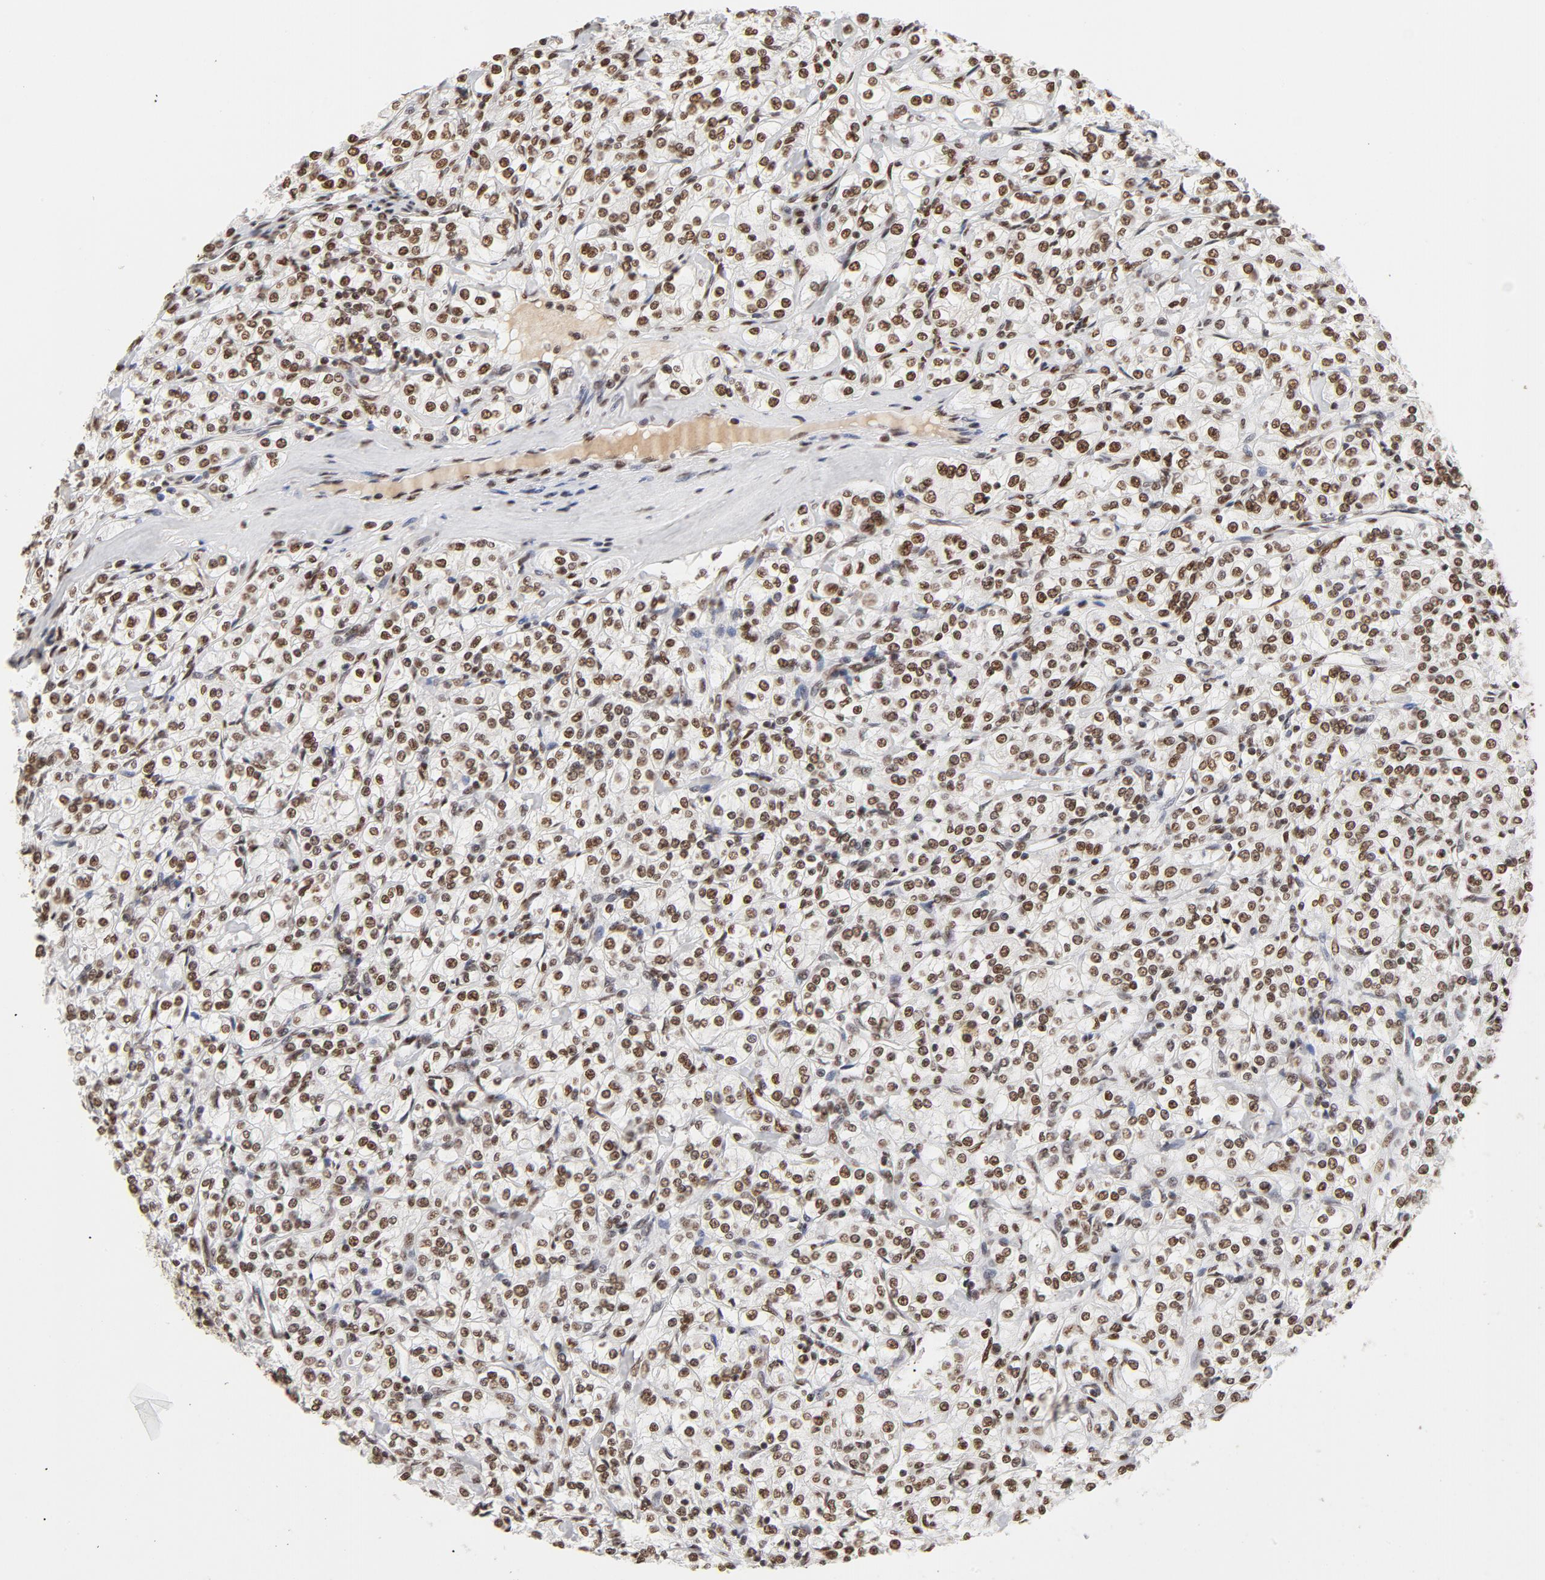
{"staining": {"intensity": "moderate", "quantity": ">75%", "location": "nuclear"}, "tissue": "renal cancer", "cell_type": "Tumor cells", "image_type": "cancer", "snomed": [{"axis": "morphology", "description": "Adenocarcinoma, NOS"}, {"axis": "topography", "description": "Kidney"}], "caption": "Immunohistochemical staining of renal adenocarcinoma reveals medium levels of moderate nuclear positivity in approximately >75% of tumor cells. The protein of interest is stained brown, and the nuclei are stained in blue (DAB IHC with brightfield microscopy, high magnification).", "gene": "TP53BP1", "patient": {"sex": "male", "age": 77}}